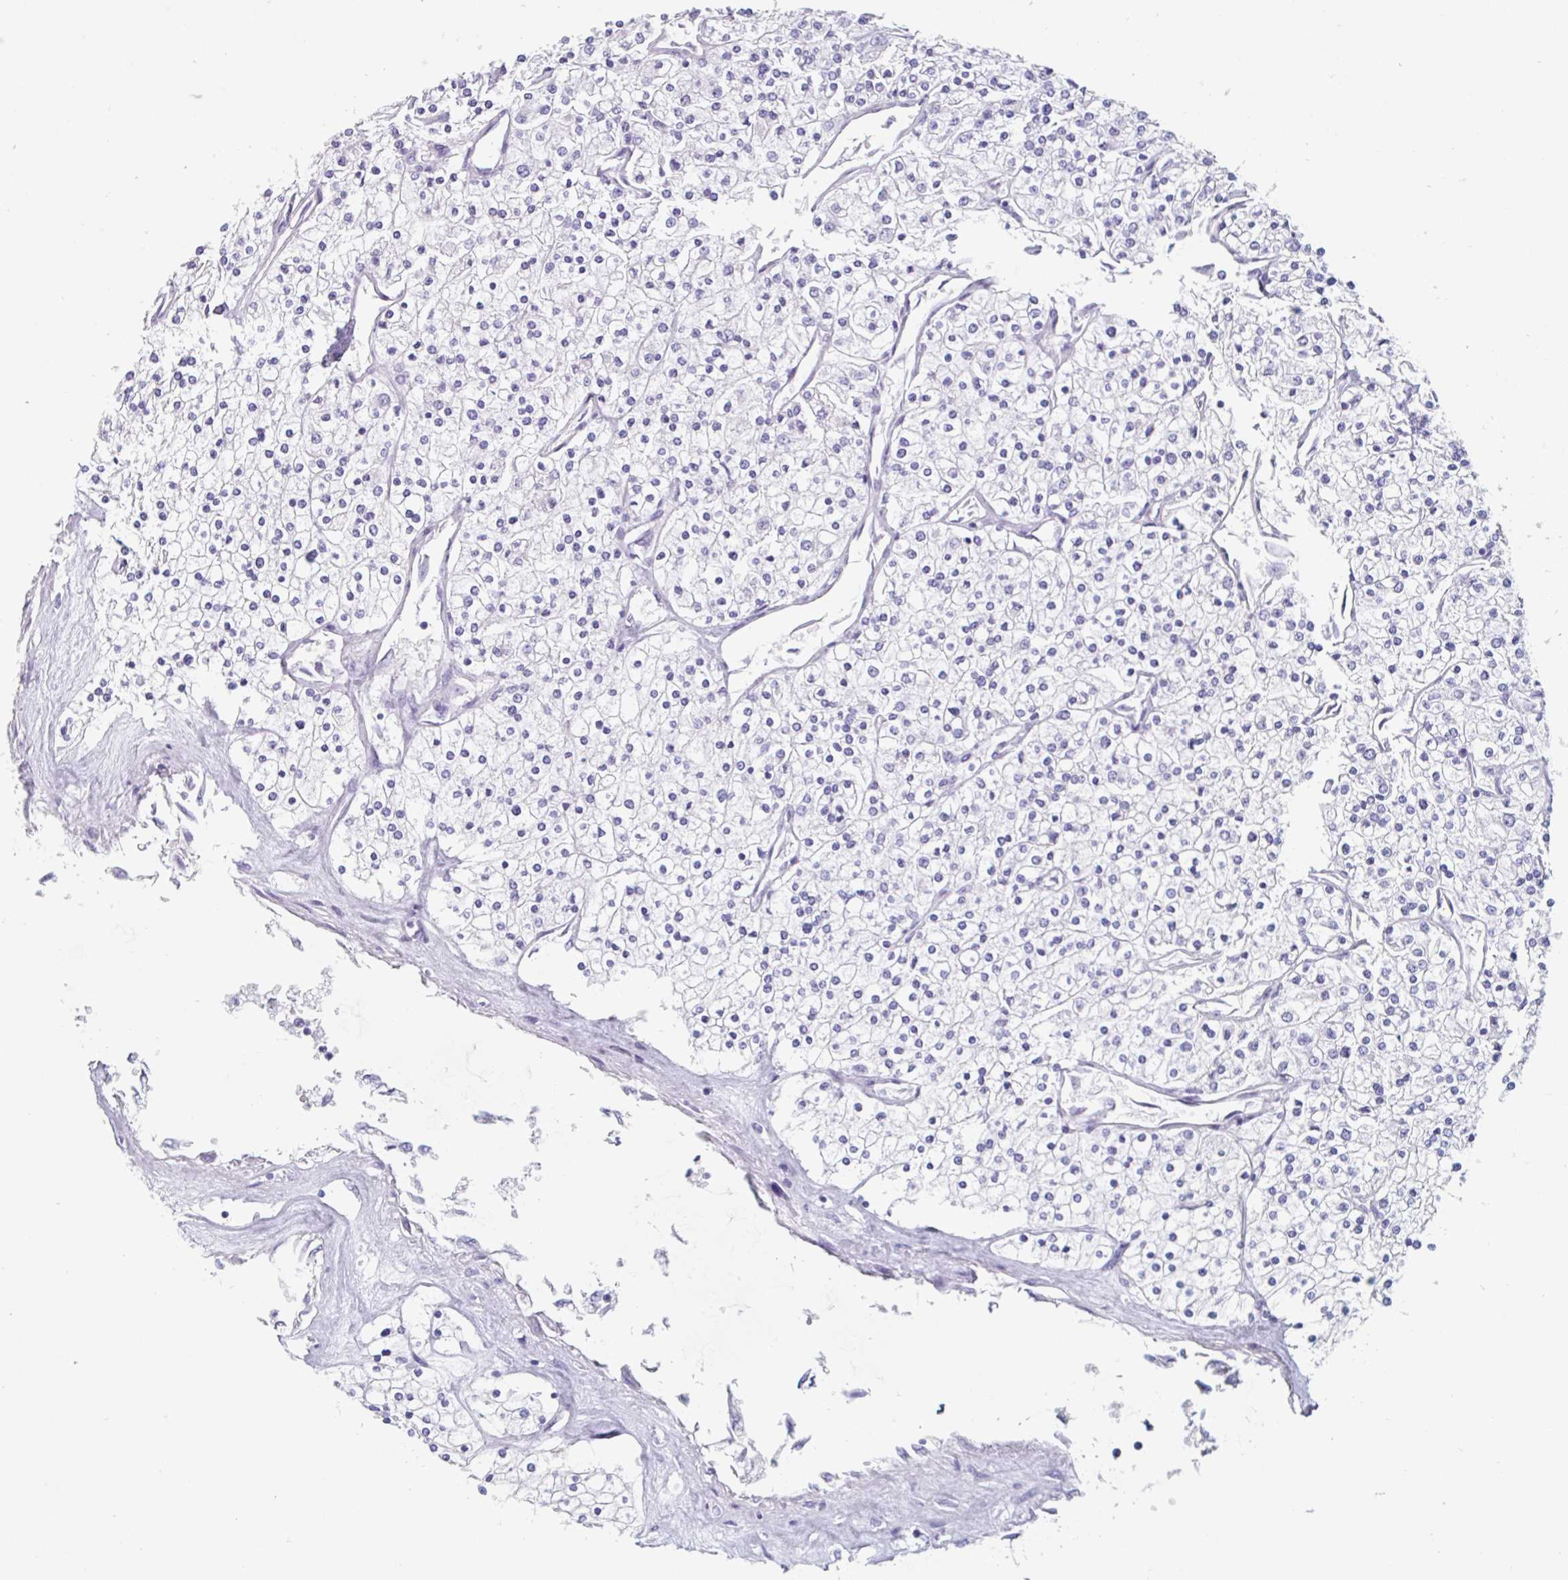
{"staining": {"intensity": "negative", "quantity": "none", "location": "none"}, "tissue": "renal cancer", "cell_type": "Tumor cells", "image_type": "cancer", "snomed": [{"axis": "morphology", "description": "Adenocarcinoma, NOS"}, {"axis": "topography", "description": "Kidney"}], "caption": "Tumor cells are negative for protein expression in human renal cancer.", "gene": "EMC4", "patient": {"sex": "male", "age": 80}}